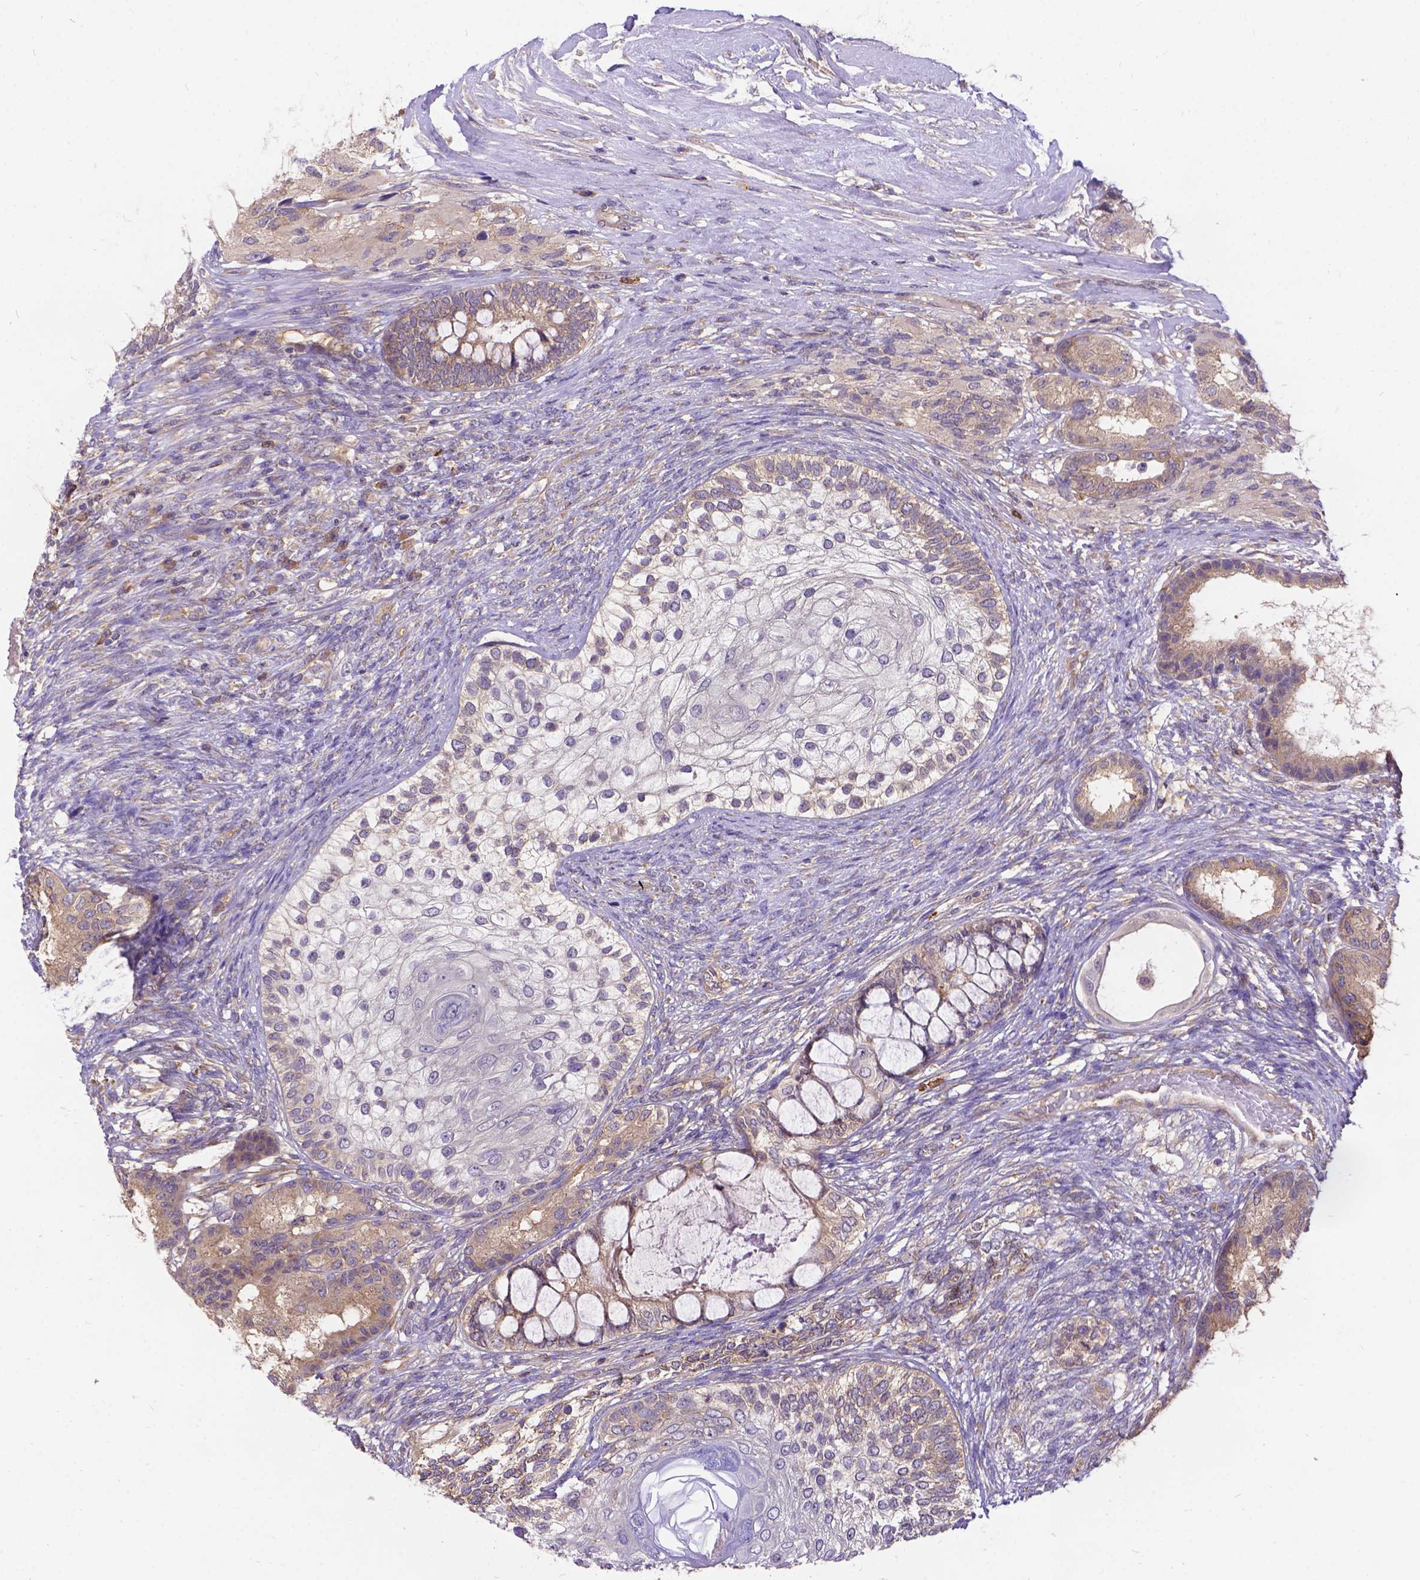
{"staining": {"intensity": "weak", "quantity": ">75%", "location": "cytoplasmic/membranous"}, "tissue": "testis cancer", "cell_type": "Tumor cells", "image_type": "cancer", "snomed": [{"axis": "morphology", "description": "Seminoma, NOS"}, {"axis": "morphology", "description": "Carcinoma, Embryonal, NOS"}, {"axis": "topography", "description": "Testis"}], "caption": "Tumor cells display weak cytoplasmic/membranous positivity in about >75% of cells in seminoma (testis). The staining is performed using DAB brown chromogen to label protein expression. The nuclei are counter-stained blue using hematoxylin.", "gene": "DENND6A", "patient": {"sex": "male", "age": 41}}